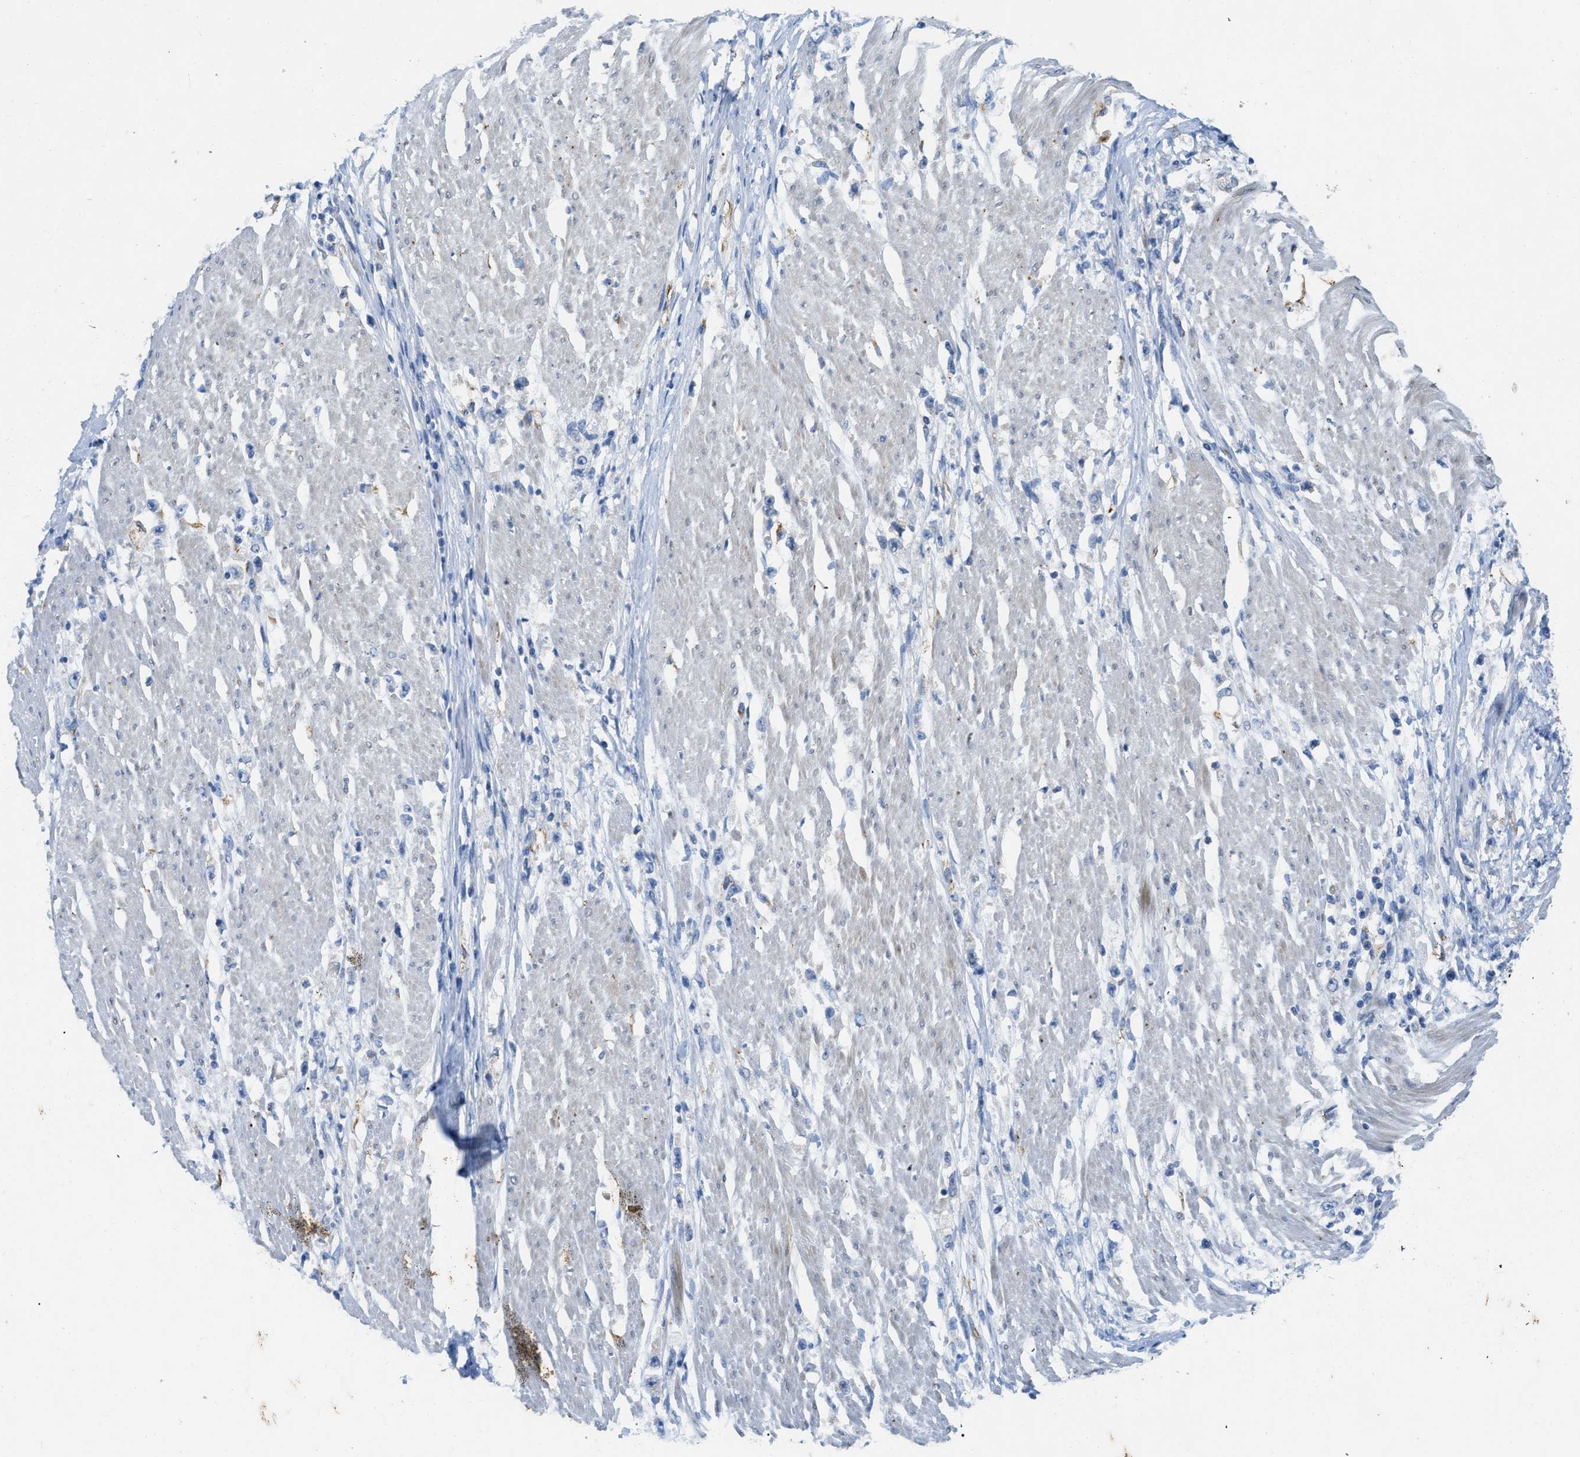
{"staining": {"intensity": "negative", "quantity": "none", "location": "none"}, "tissue": "stomach cancer", "cell_type": "Tumor cells", "image_type": "cancer", "snomed": [{"axis": "morphology", "description": "Adenocarcinoma, NOS"}, {"axis": "topography", "description": "Stomach"}], "caption": "Immunohistochemistry of stomach adenocarcinoma displays no positivity in tumor cells.", "gene": "TMEM248", "patient": {"sex": "female", "age": 59}}